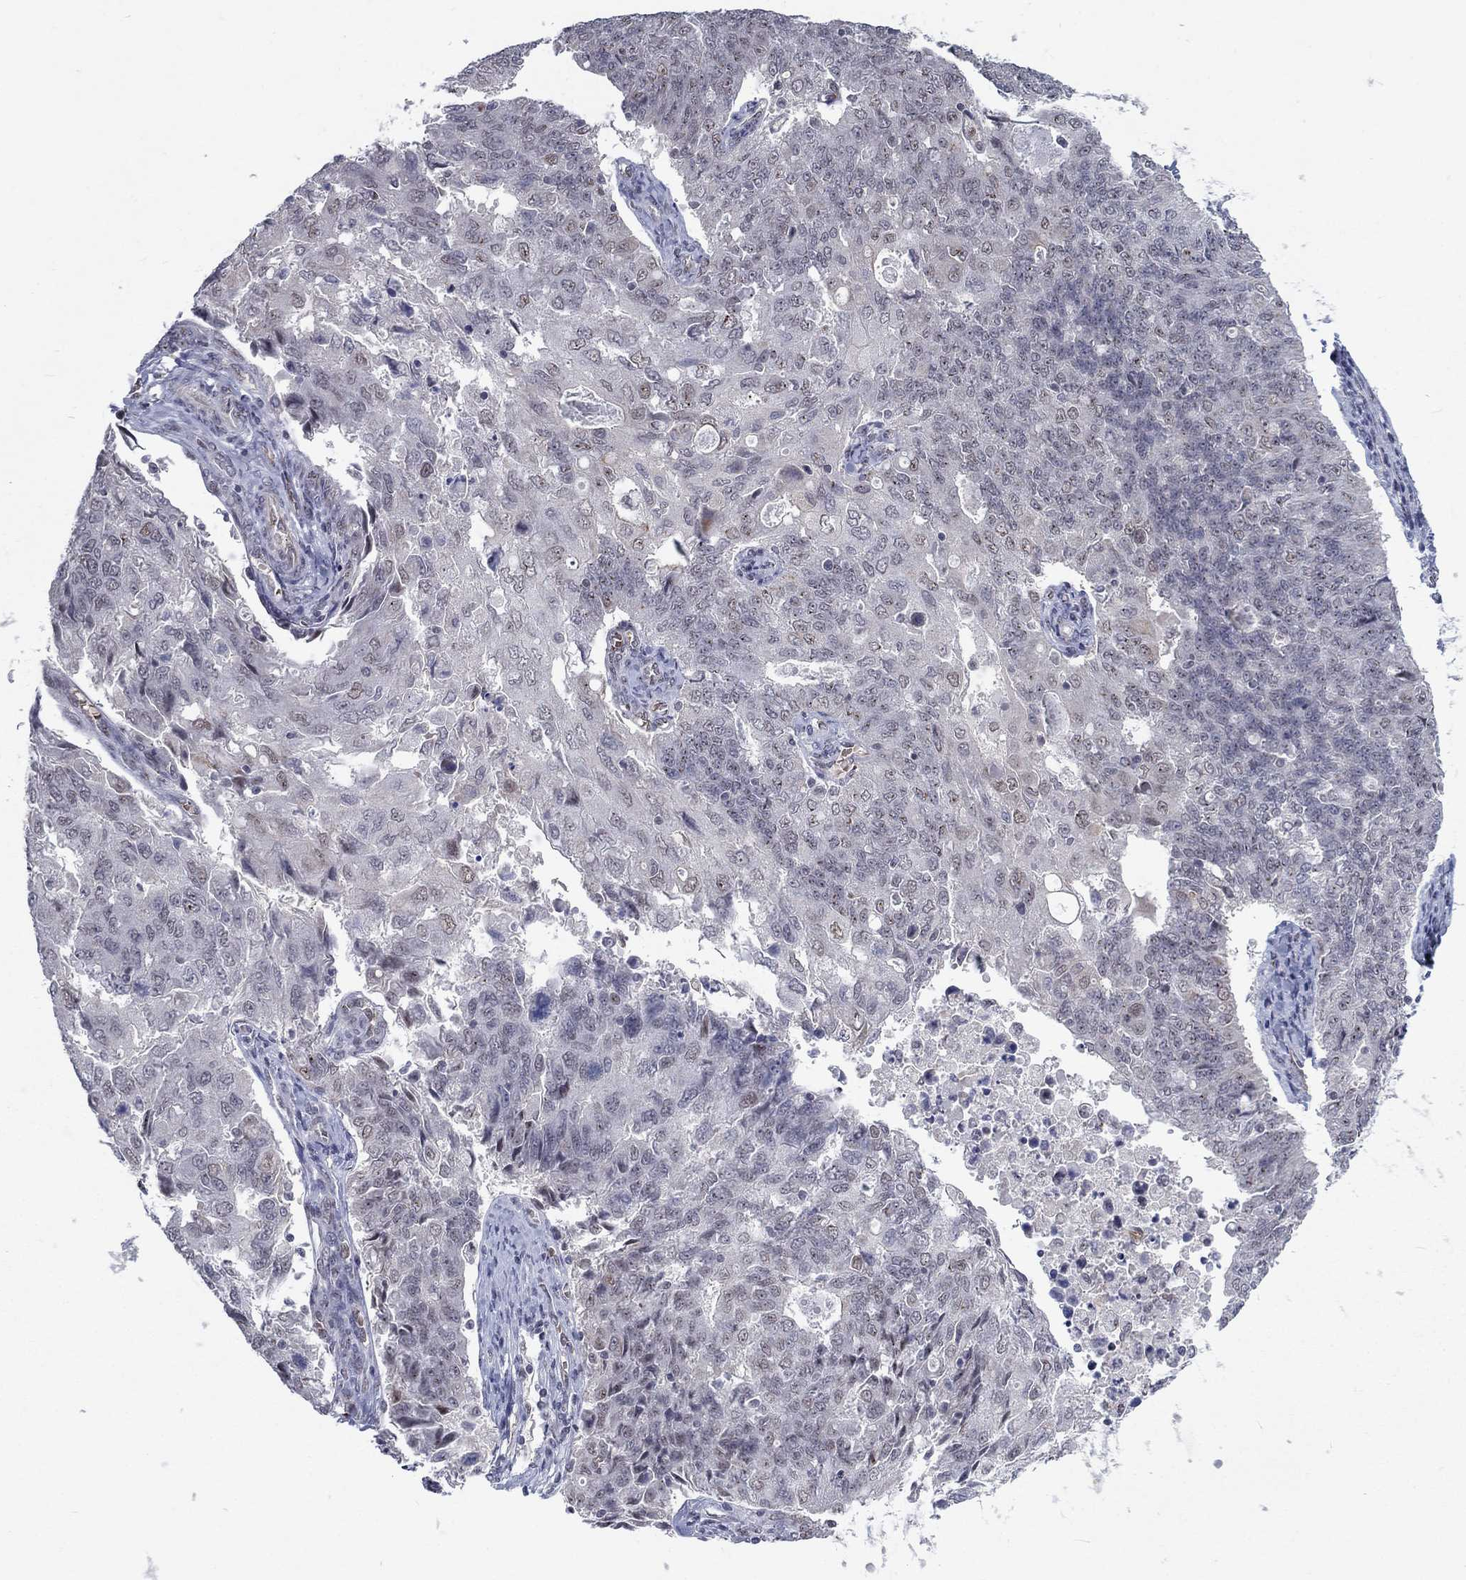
{"staining": {"intensity": "negative", "quantity": "none", "location": "none"}, "tissue": "endometrial cancer", "cell_type": "Tumor cells", "image_type": "cancer", "snomed": [{"axis": "morphology", "description": "Adenocarcinoma, NOS"}, {"axis": "topography", "description": "Endometrium"}], "caption": "An IHC image of adenocarcinoma (endometrial) is shown. There is no staining in tumor cells of adenocarcinoma (endometrial).", "gene": "ZBED1", "patient": {"sex": "female", "age": 43}}